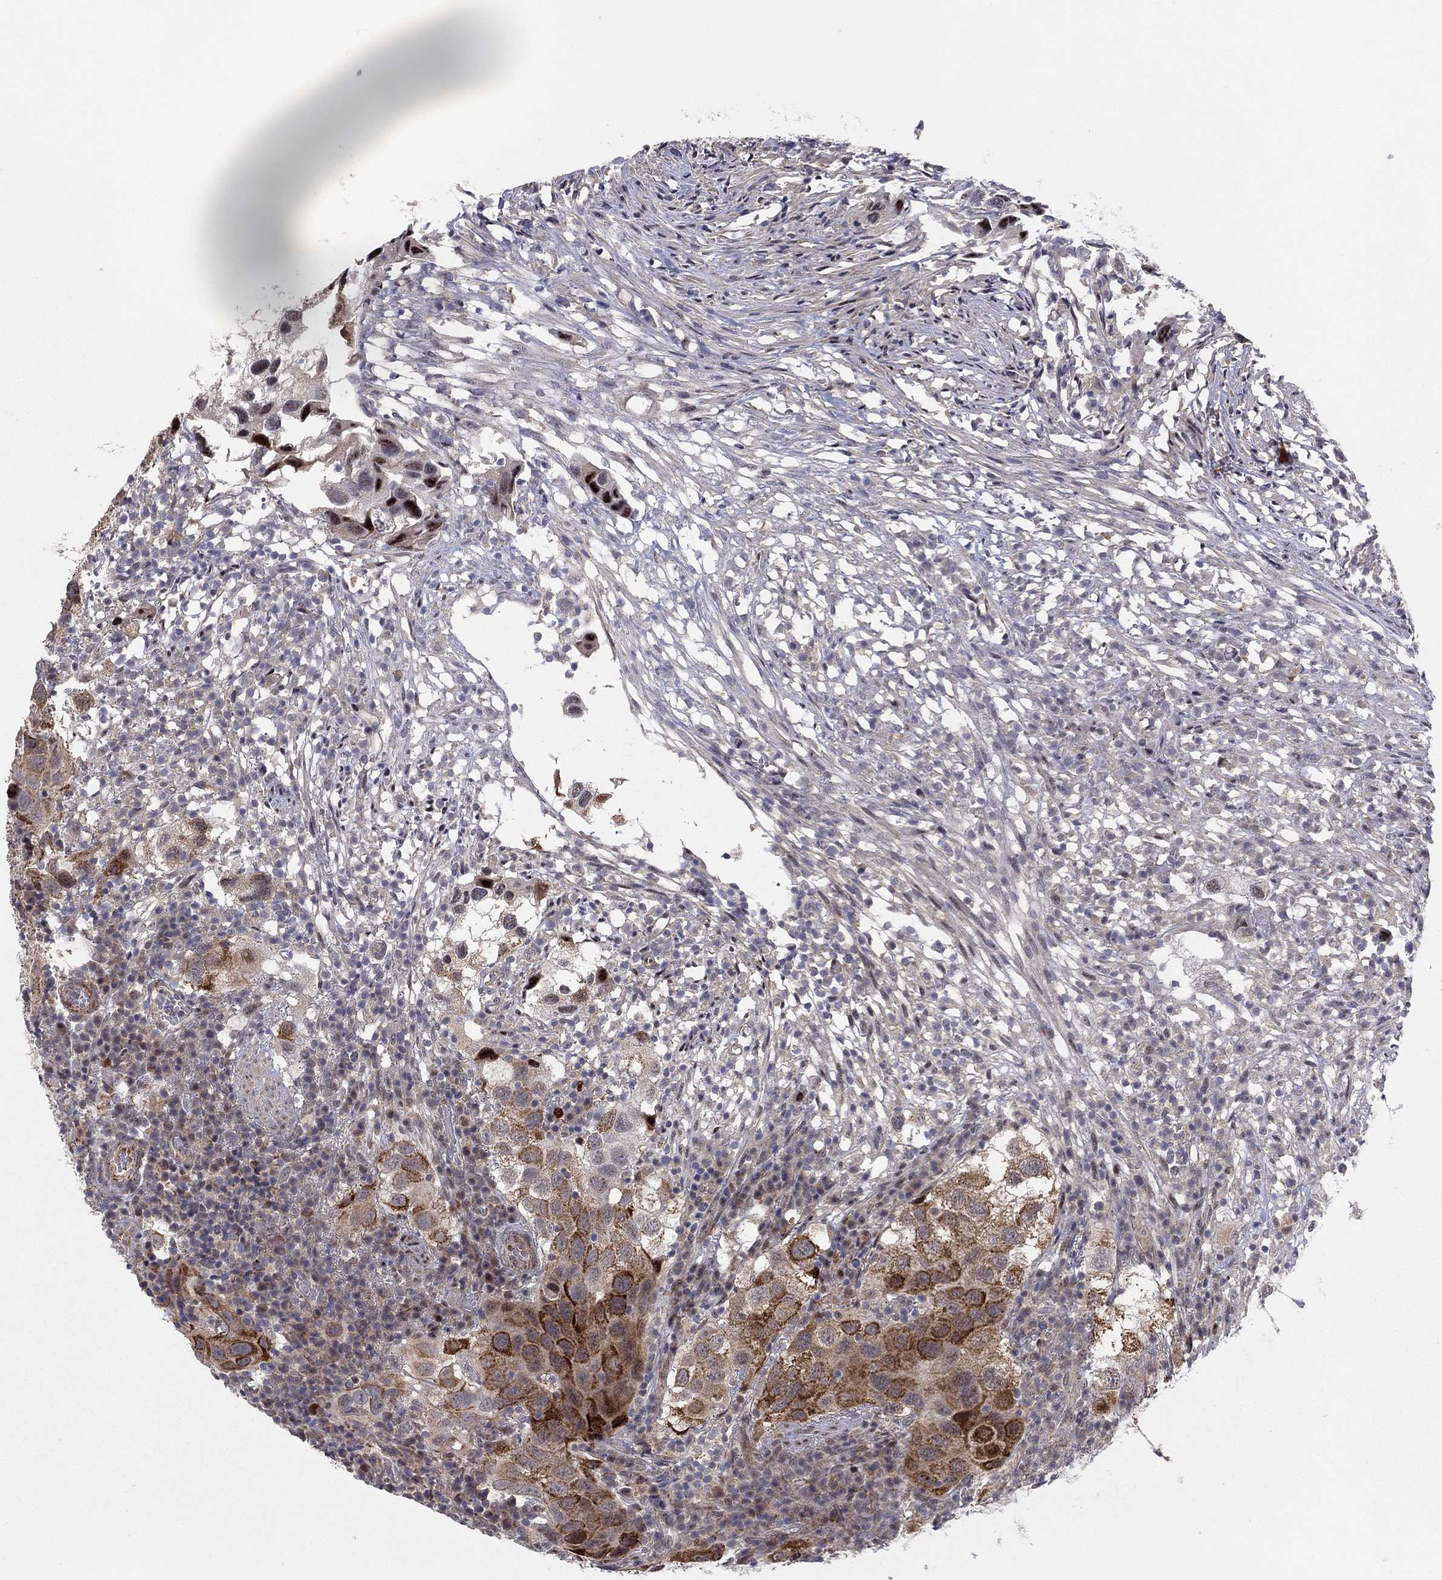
{"staining": {"intensity": "strong", "quantity": "25%-75%", "location": "cytoplasmic/membranous"}, "tissue": "urothelial cancer", "cell_type": "Tumor cells", "image_type": "cancer", "snomed": [{"axis": "morphology", "description": "Urothelial carcinoma, High grade"}, {"axis": "topography", "description": "Urinary bladder"}], "caption": "A high-resolution photomicrograph shows immunohistochemistry staining of high-grade urothelial carcinoma, which displays strong cytoplasmic/membranous staining in about 25%-75% of tumor cells.", "gene": "ZNF395", "patient": {"sex": "male", "age": 79}}